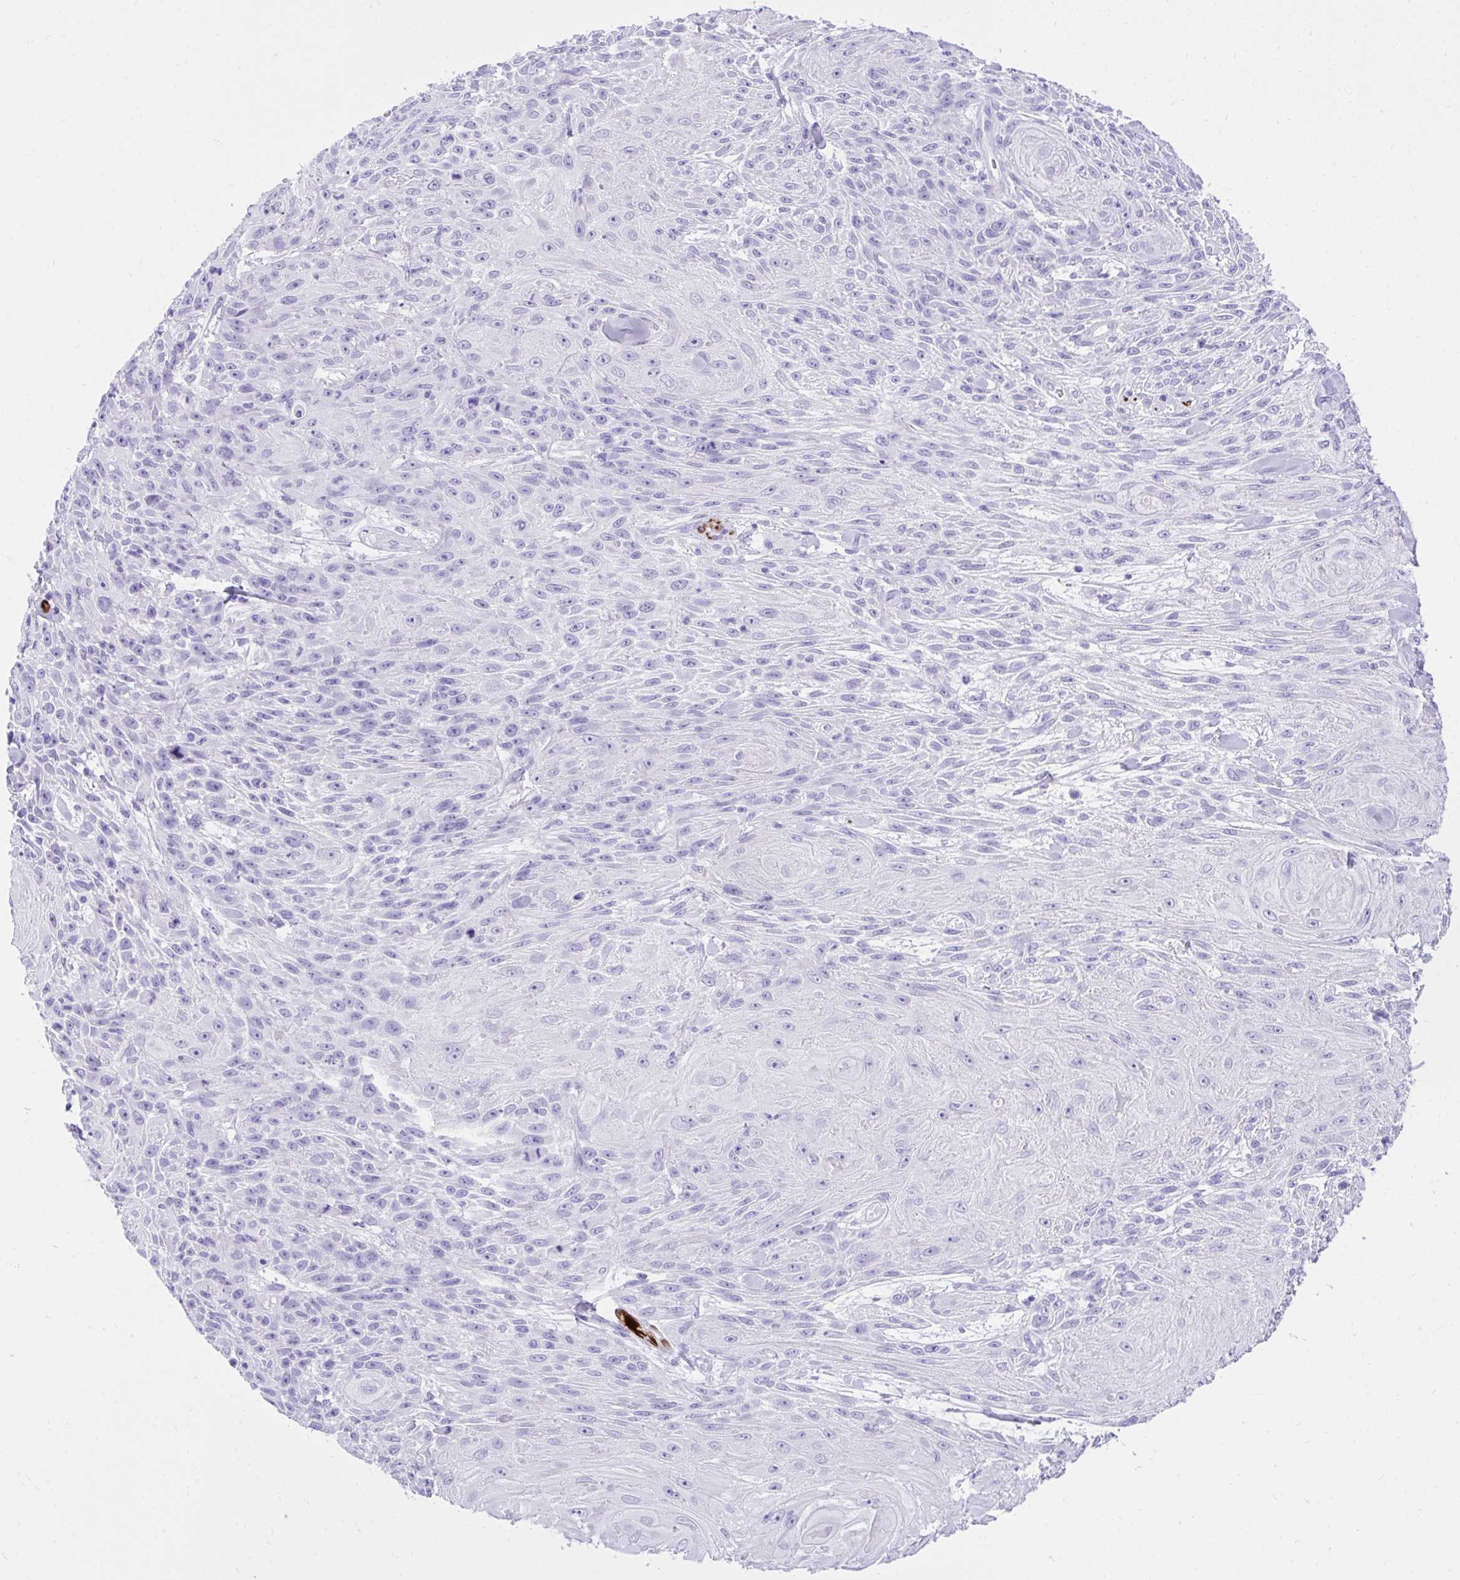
{"staining": {"intensity": "negative", "quantity": "none", "location": "none"}, "tissue": "skin cancer", "cell_type": "Tumor cells", "image_type": "cancer", "snomed": [{"axis": "morphology", "description": "Squamous cell carcinoma, NOS"}, {"axis": "topography", "description": "Skin"}], "caption": "The micrograph reveals no significant positivity in tumor cells of skin cancer (squamous cell carcinoma).", "gene": "KCNN4", "patient": {"sex": "male", "age": 88}}